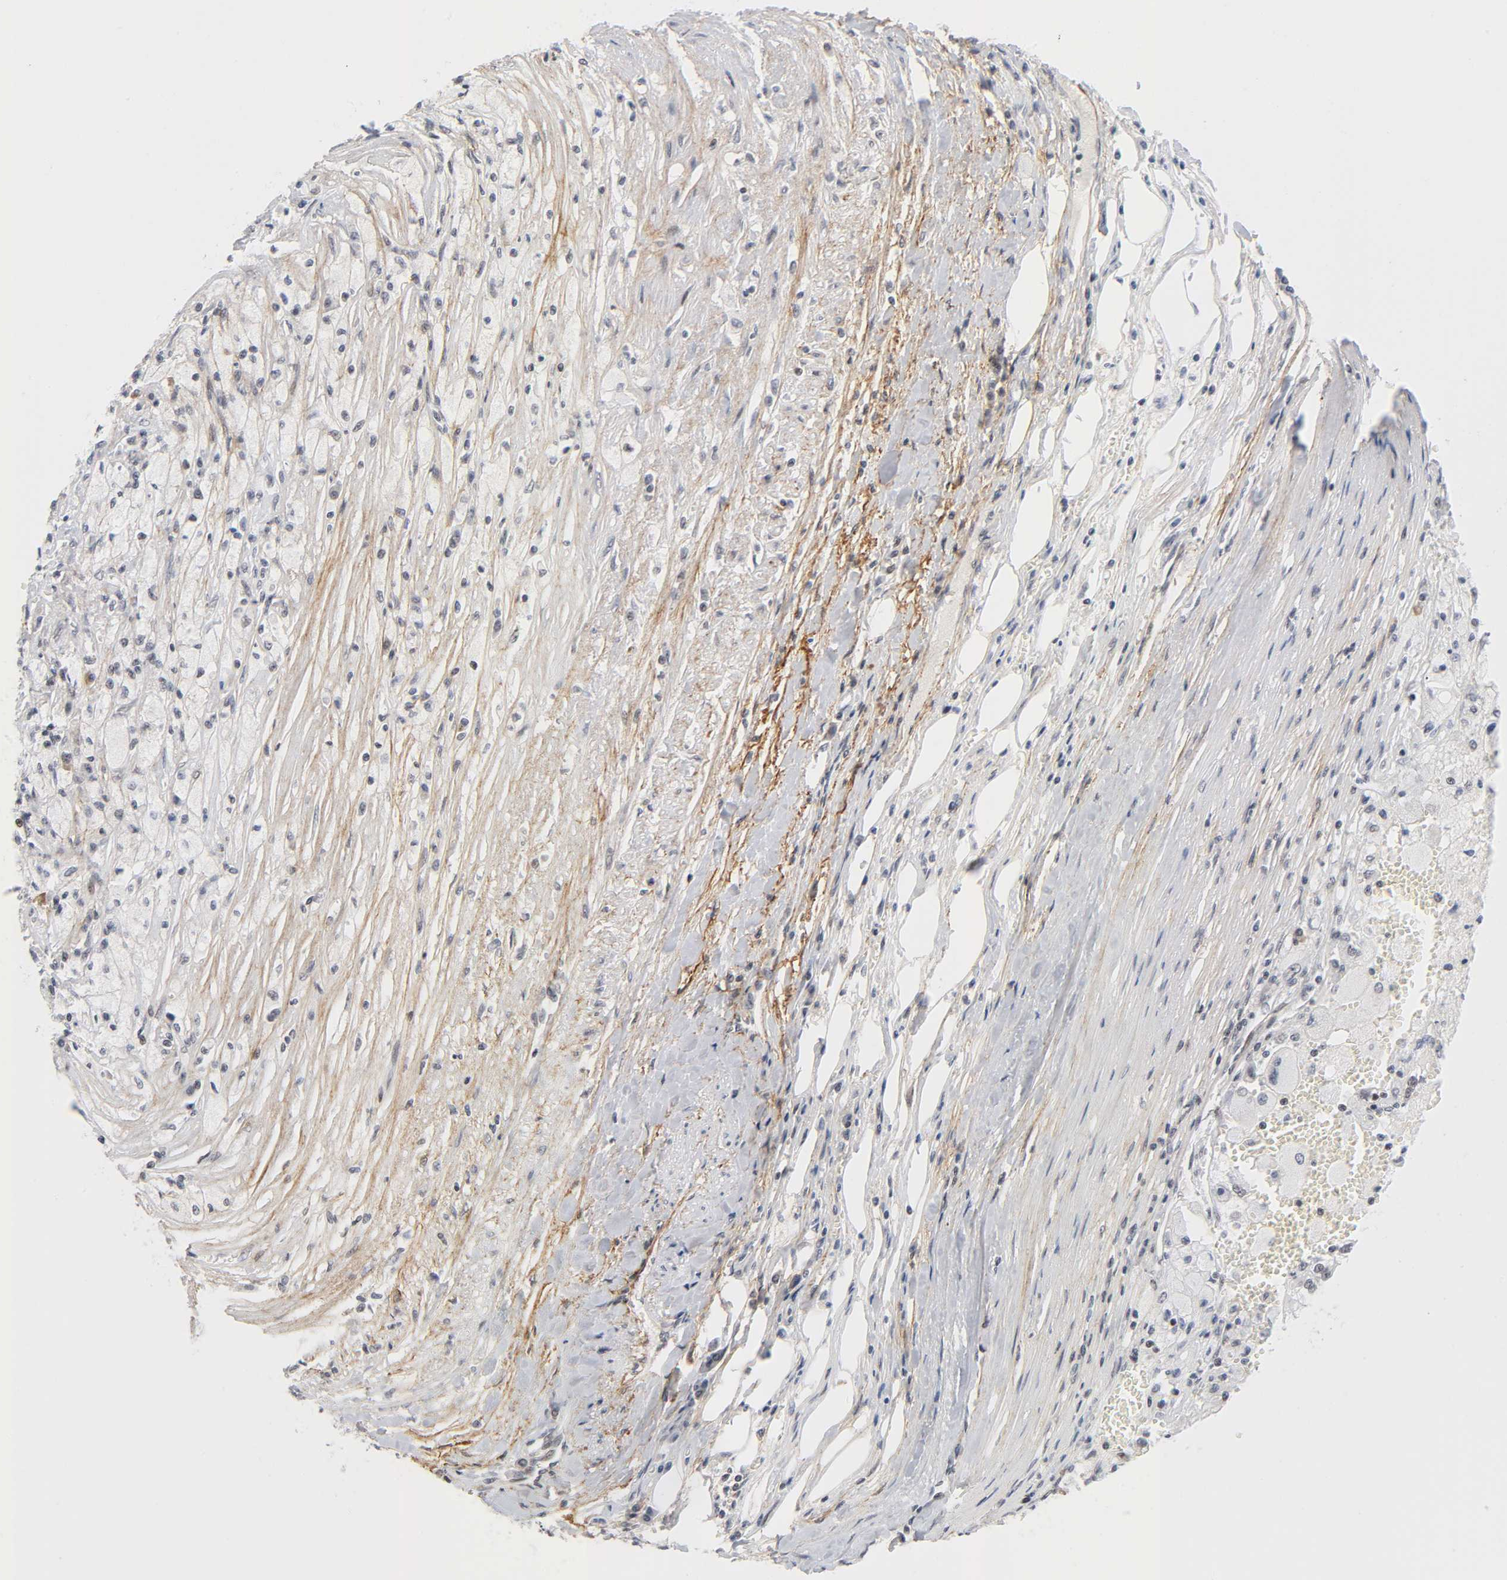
{"staining": {"intensity": "negative", "quantity": "none", "location": "none"}, "tissue": "renal cancer", "cell_type": "Tumor cells", "image_type": "cancer", "snomed": [{"axis": "morphology", "description": "Normal tissue, NOS"}, {"axis": "morphology", "description": "Adenocarcinoma, NOS"}, {"axis": "topography", "description": "Kidney"}], "caption": "This photomicrograph is of renal cancer stained with IHC to label a protein in brown with the nuclei are counter-stained blue. There is no staining in tumor cells.", "gene": "DIDO1", "patient": {"sex": "male", "age": 71}}